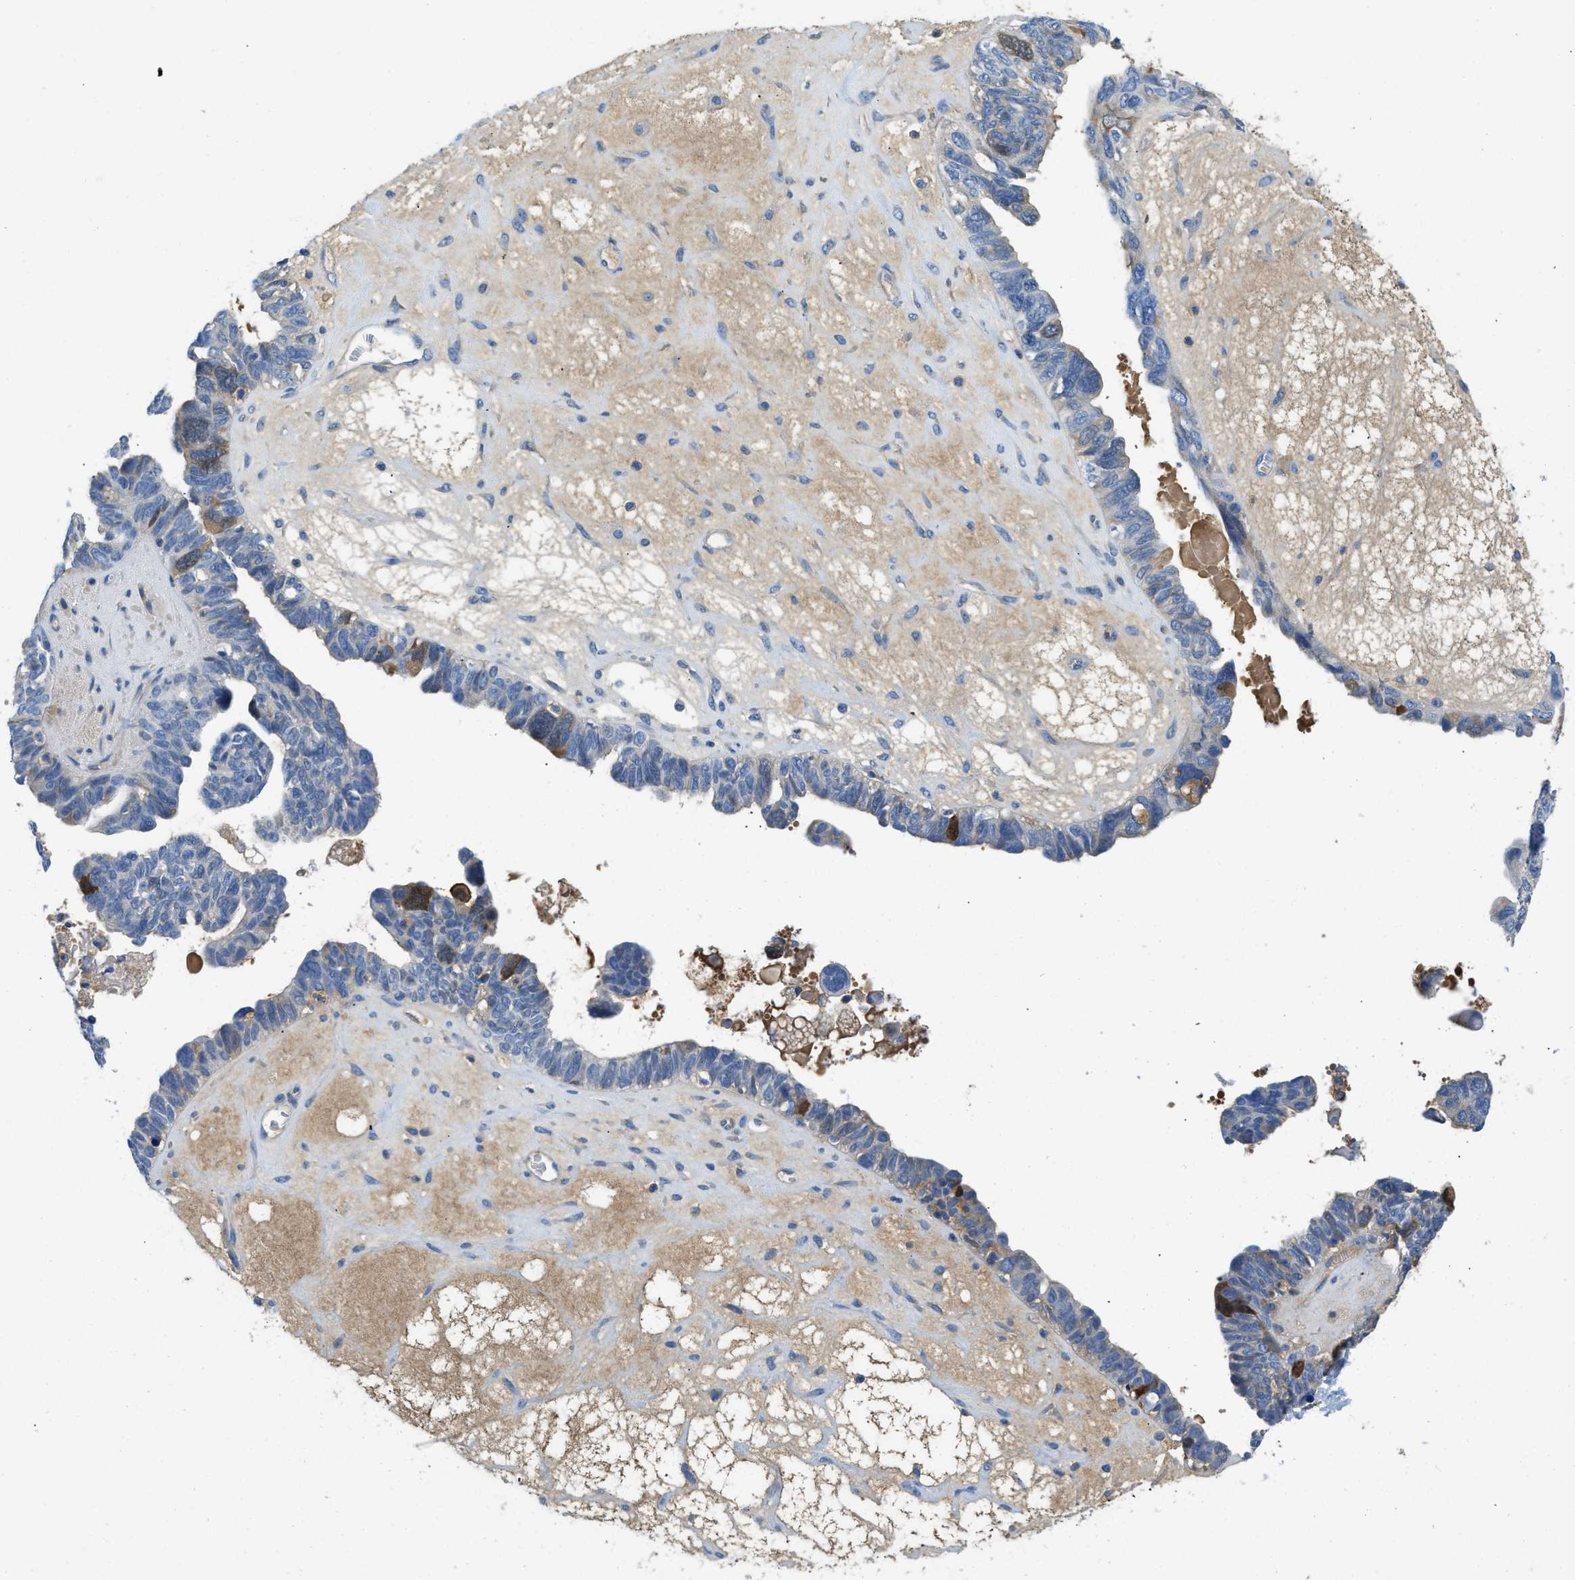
{"staining": {"intensity": "moderate", "quantity": "<25%", "location": "cytoplasmic/membranous,nuclear"}, "tissue": "ovarian cancer", "cell_type": "Tumor cells", "image_type": "cancer", "snomed": [{"axis": "morphology", "description": "Cystadenocarcinoma, serous, NOS"}, {"axis": "topography", "description": "Ovary"}], "caption": "Immunohistochemical staining of human ovarian cancer (serous cystadenocarcinoma) reveals low levels of moderate cytoplasmic/membranous and nuclear protein expression in about <25% of tumor cells. The protein is stained brown, and the nuclei are stained in blue (DAB (3,3'-diaminobenzidine) IHC with brightfield microscopy, high magnification).", "gene": "SPEG", "patient": {"sex": "female", "age": 79}}